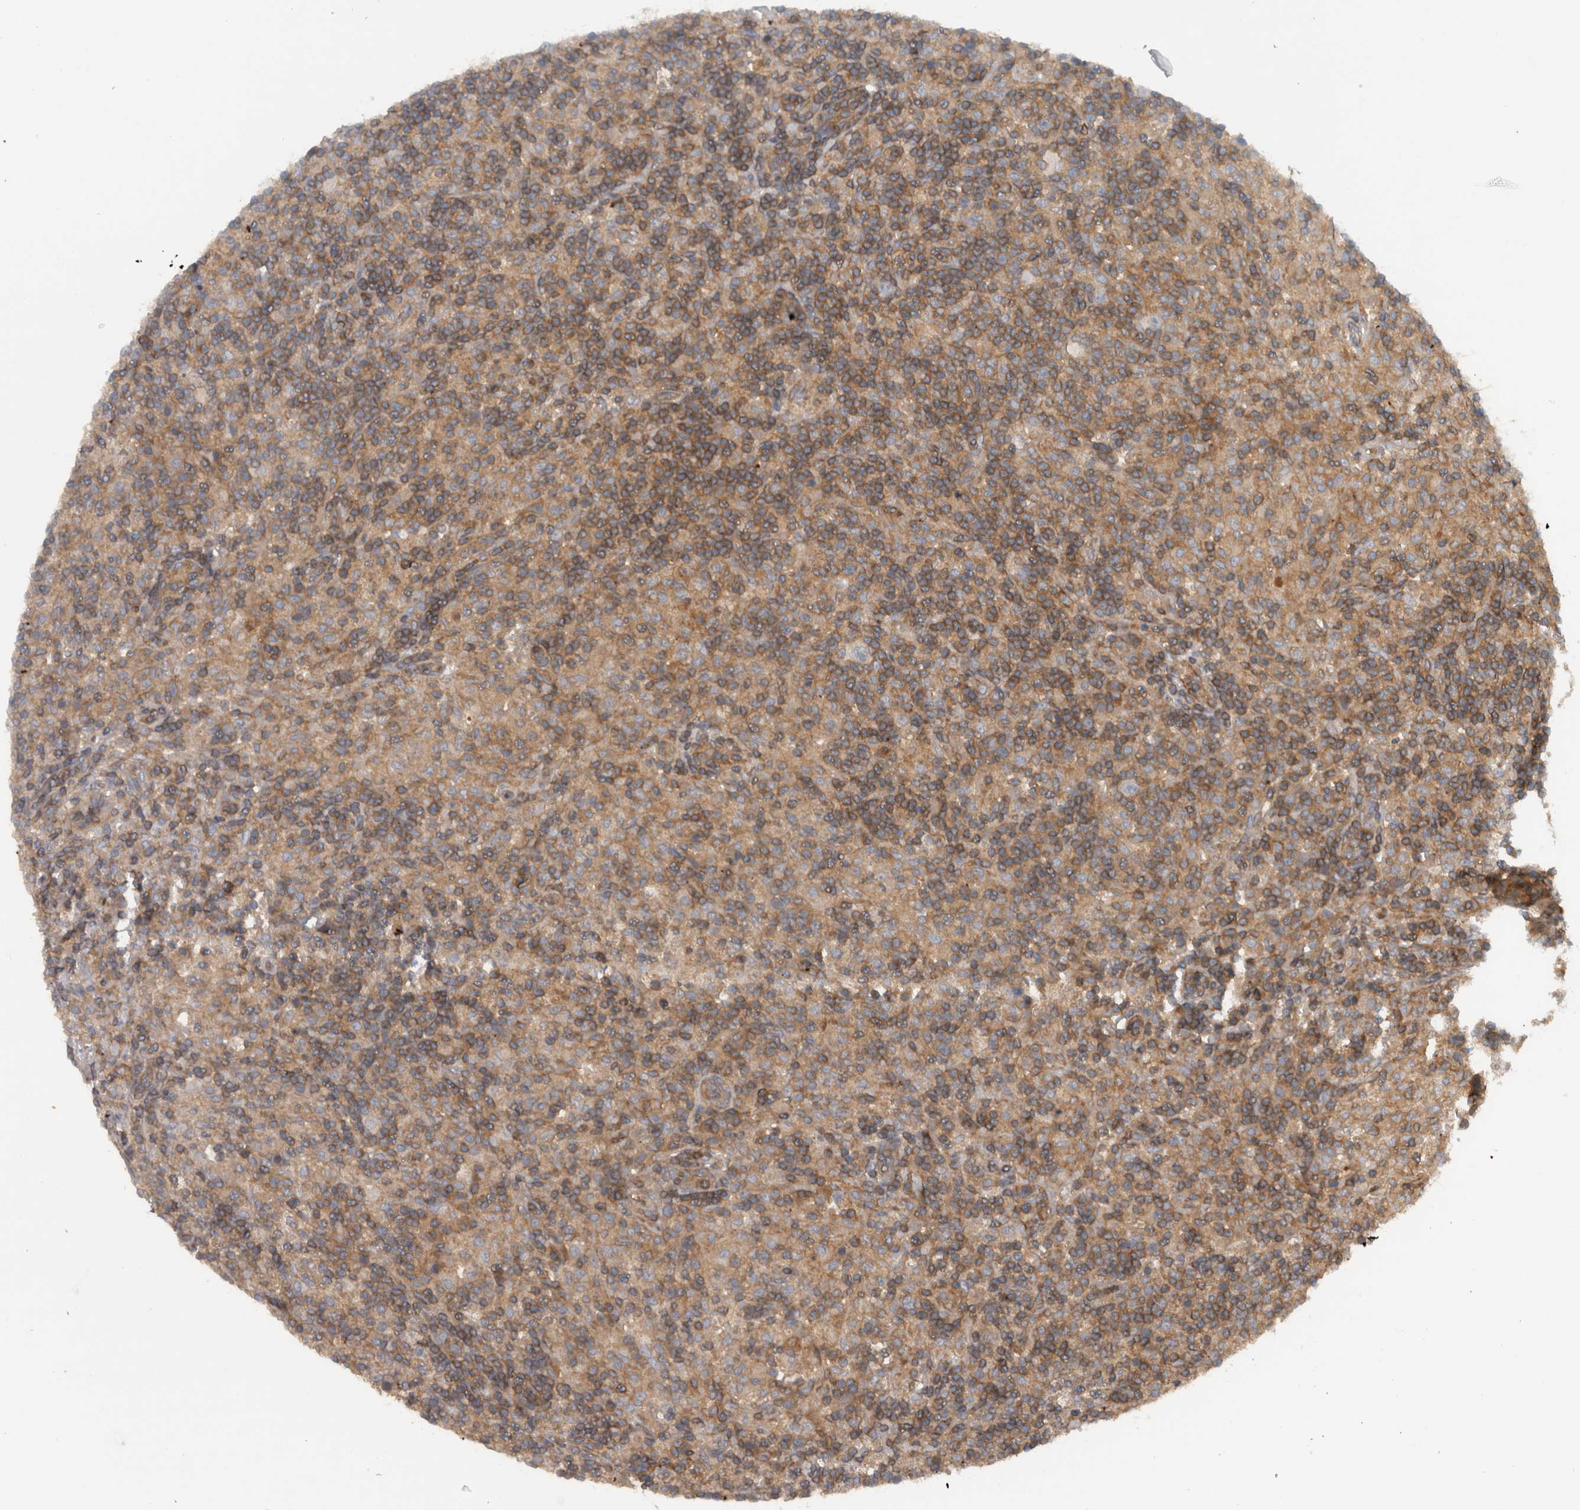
{"staining": {"intensity": "negative", "quantity": "none", "location": "none"}, "tissue": "lymphoma", "cell_type": "Tumor cells", "image_type": "cancer", "snomed": [{"axis": "morphology", "description": "Hodgkin's disease, NOS"}, {"axis": "topography", "description": "Lymph node"}], "caption": "An IHC histopathology image of Hodgkin's disease is shown. There is no staining in tumor cells of Hodgkin's disease.", "gene": "SCARA5", "patient": {"sex": "male", "age": 70}}